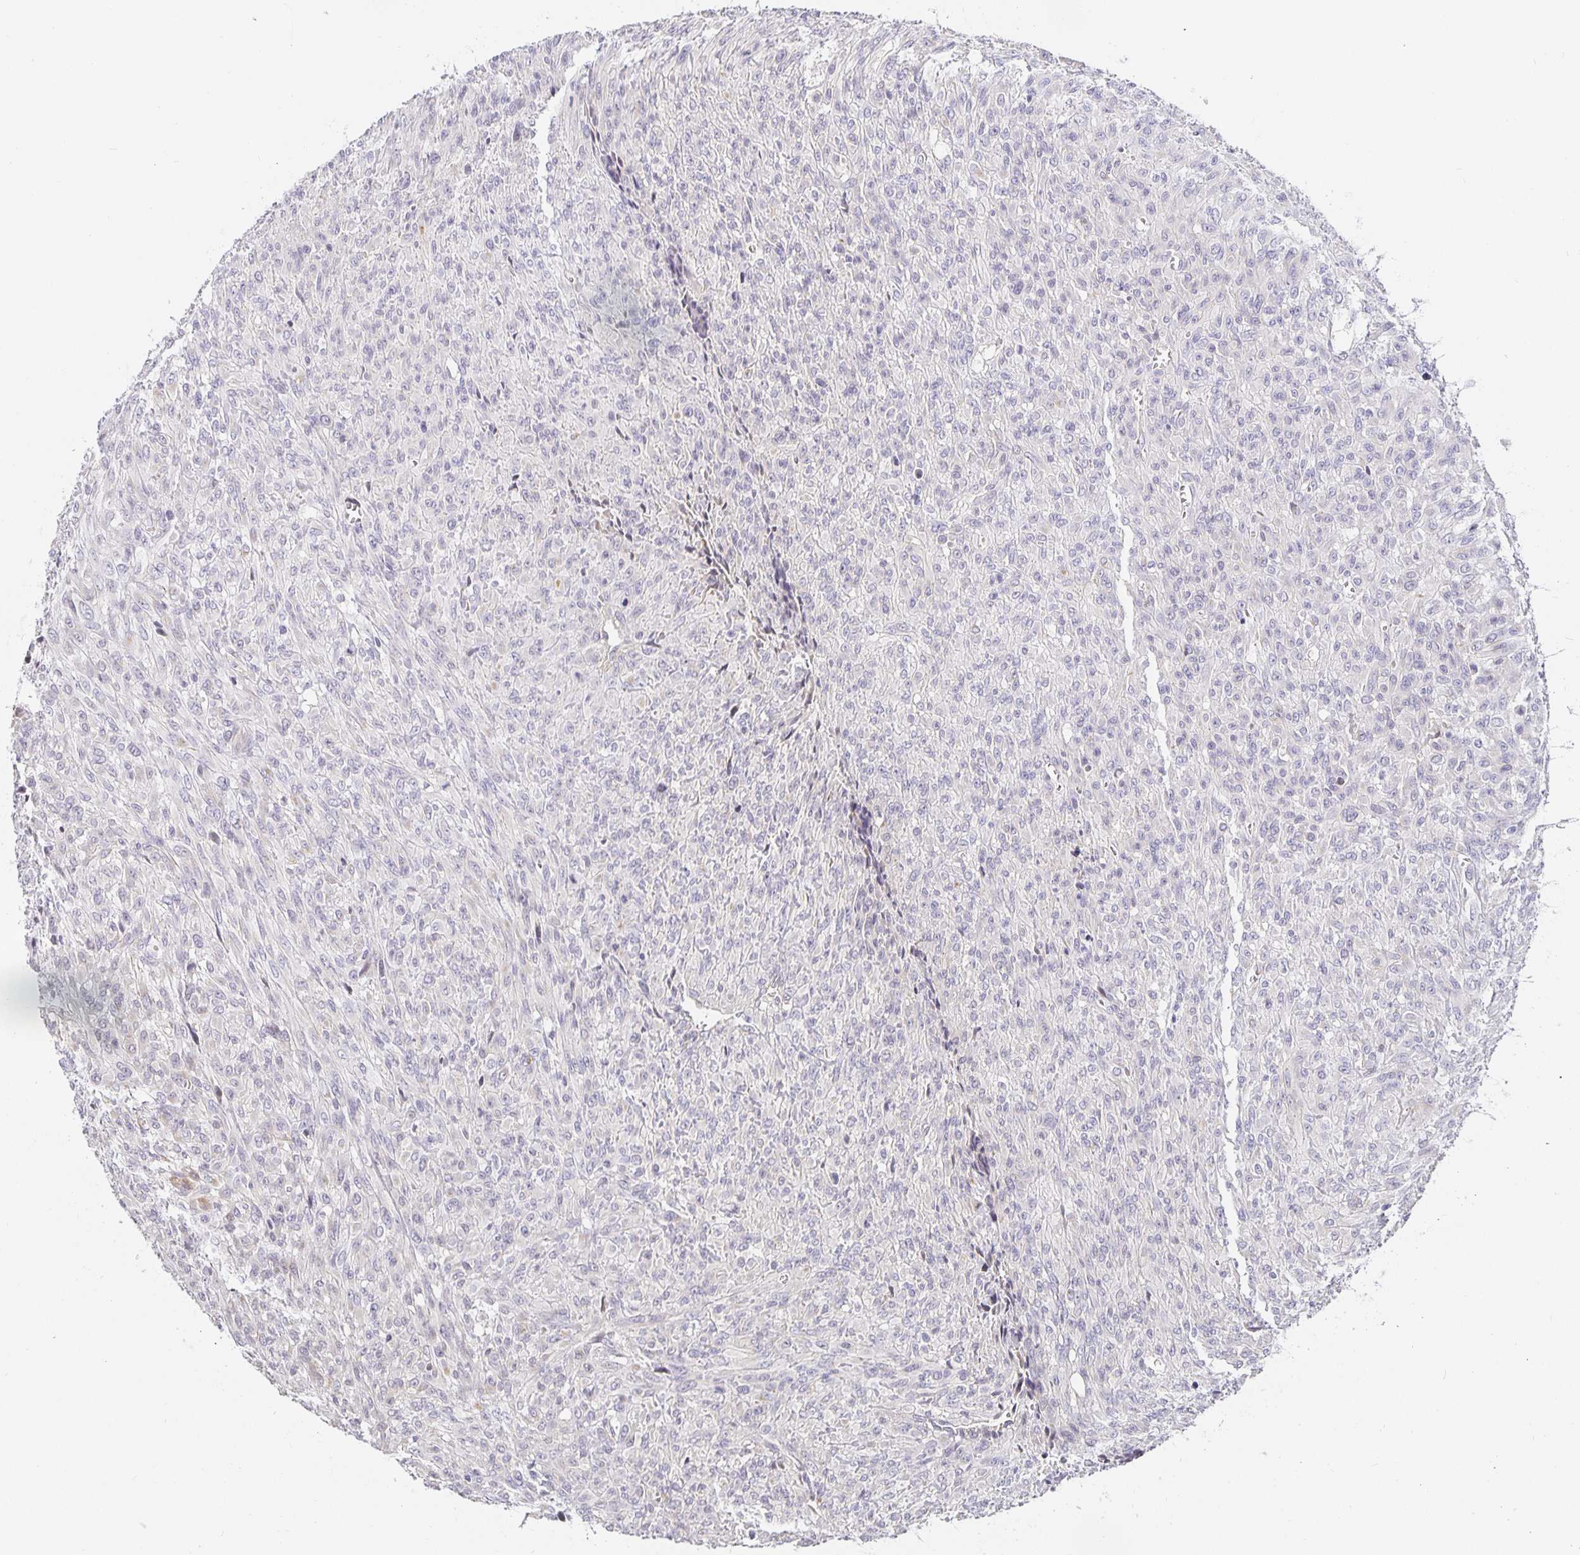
{"staining": {"intensity": "negative", "quantity": "none", "location": "none"}, "tissue": "renal cancer", "cell_type": "Tumor cells", "image_type": "cancer", "snomed": [{"axis": "morphology", "description": "Adenocarcinoma, NOS"}, {"axis": "topography", "description": "Kidney"}], "caption": "Immunohistochemical staining of adenocarcinoma (renal) exhibits no significant positivity in tumor cells. (DAB (3,3'-diaminobenzidine) IHC, high magnification).", "gene": "TJP3", "patient": {"sex": "male", "age": 58}}